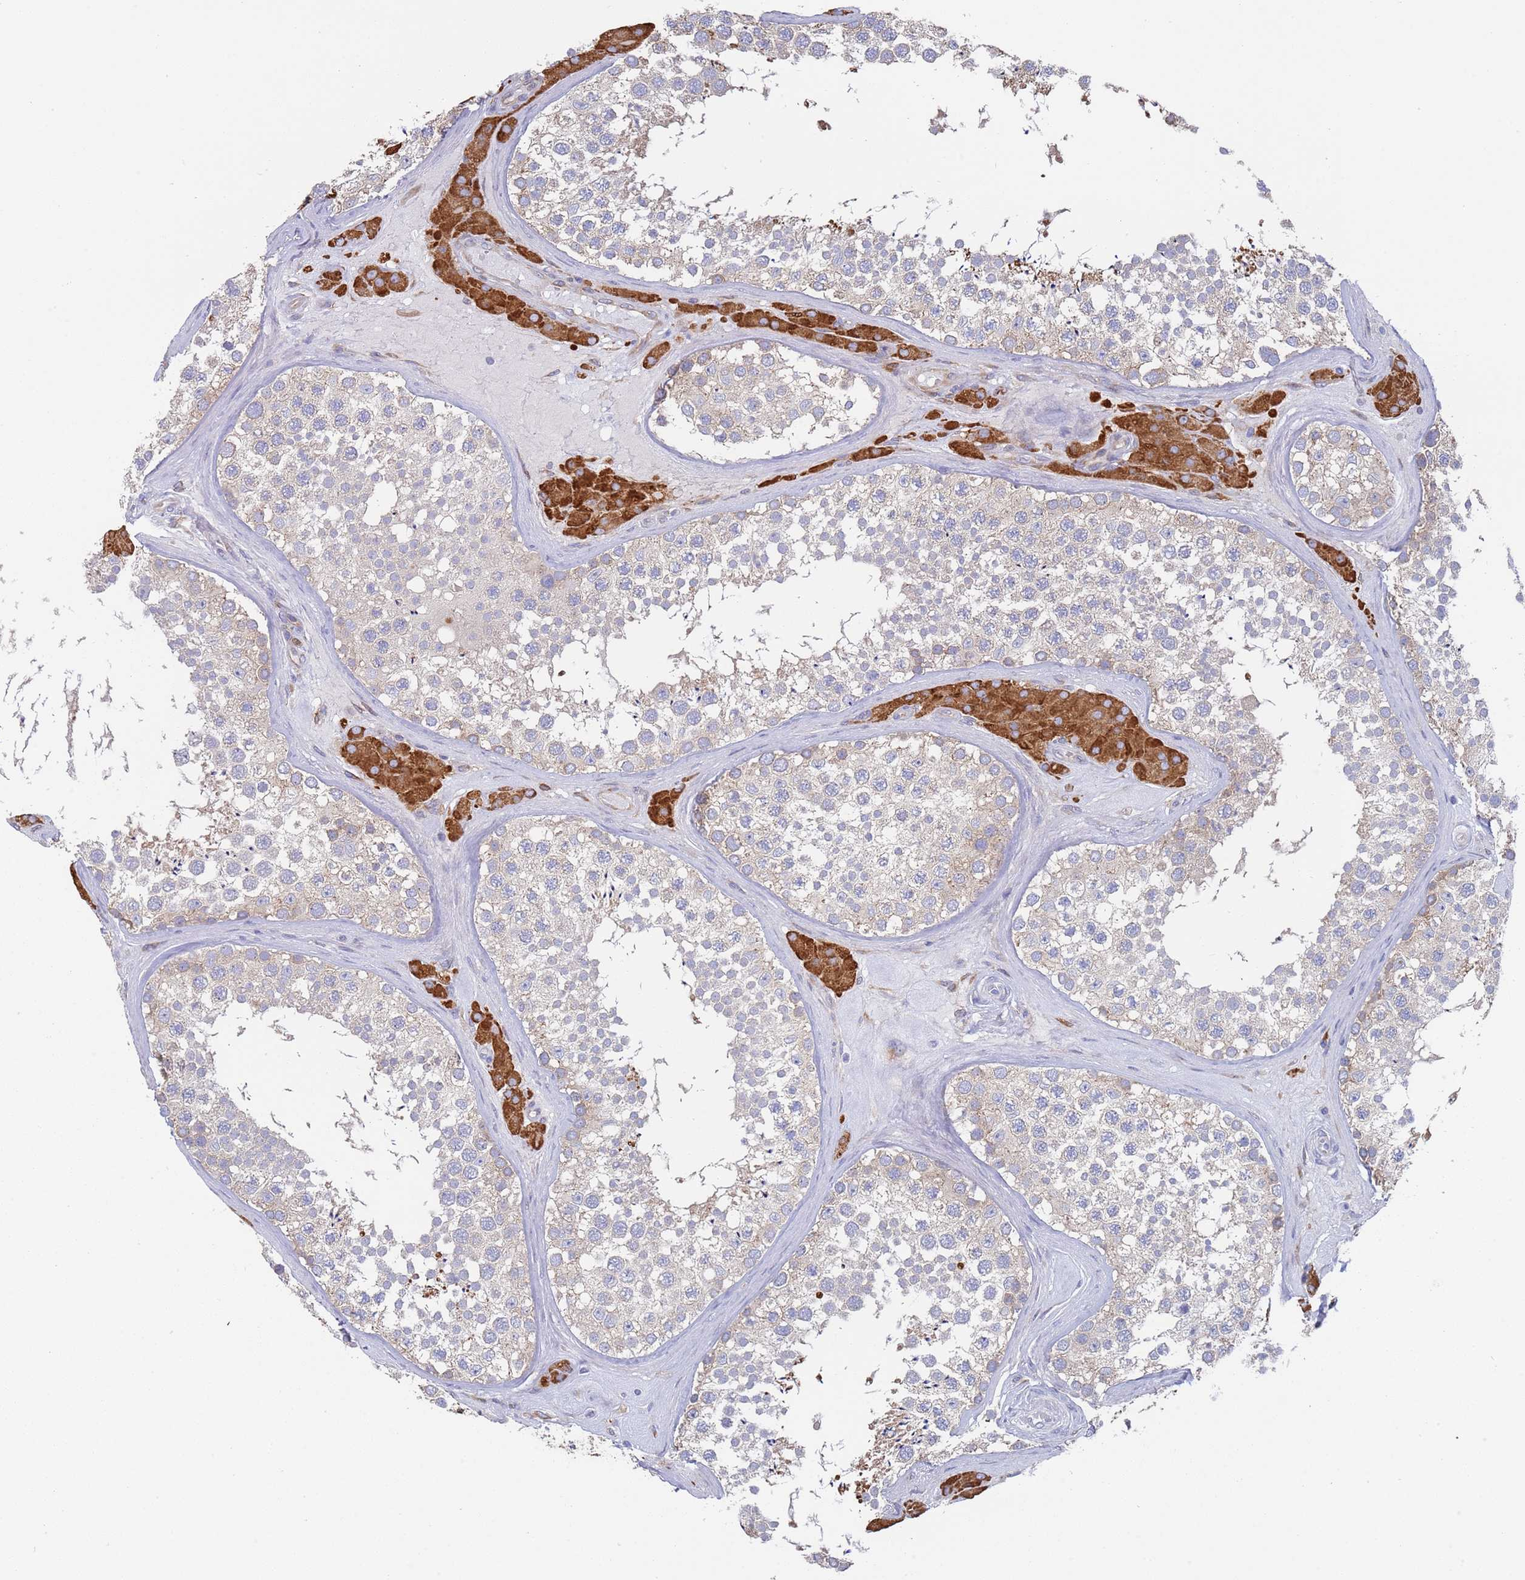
{"staining": {"intensity": "moderate", "quantity": "<25%", "location": "cytoplasmic/membranous"}, "tissue": "testis", "cell_type": "Cells in seminiferous ducts", "image_type": "normal", "snomed": [{"axis": "morphology", "description": "Normal tissue, NOS"}, {"axis": "topography", "description": "Testis"}], "caption": "Immunohistochemistry (IHC) image of benign human testis stained for a protein (brown), which displays low levels of moderate cytoplasmic/membranous expression in about <25% of cells in seminiferous ducts.", "gene": "ENSG00000286098", "patient": {"sex": "male", "age": 46}}